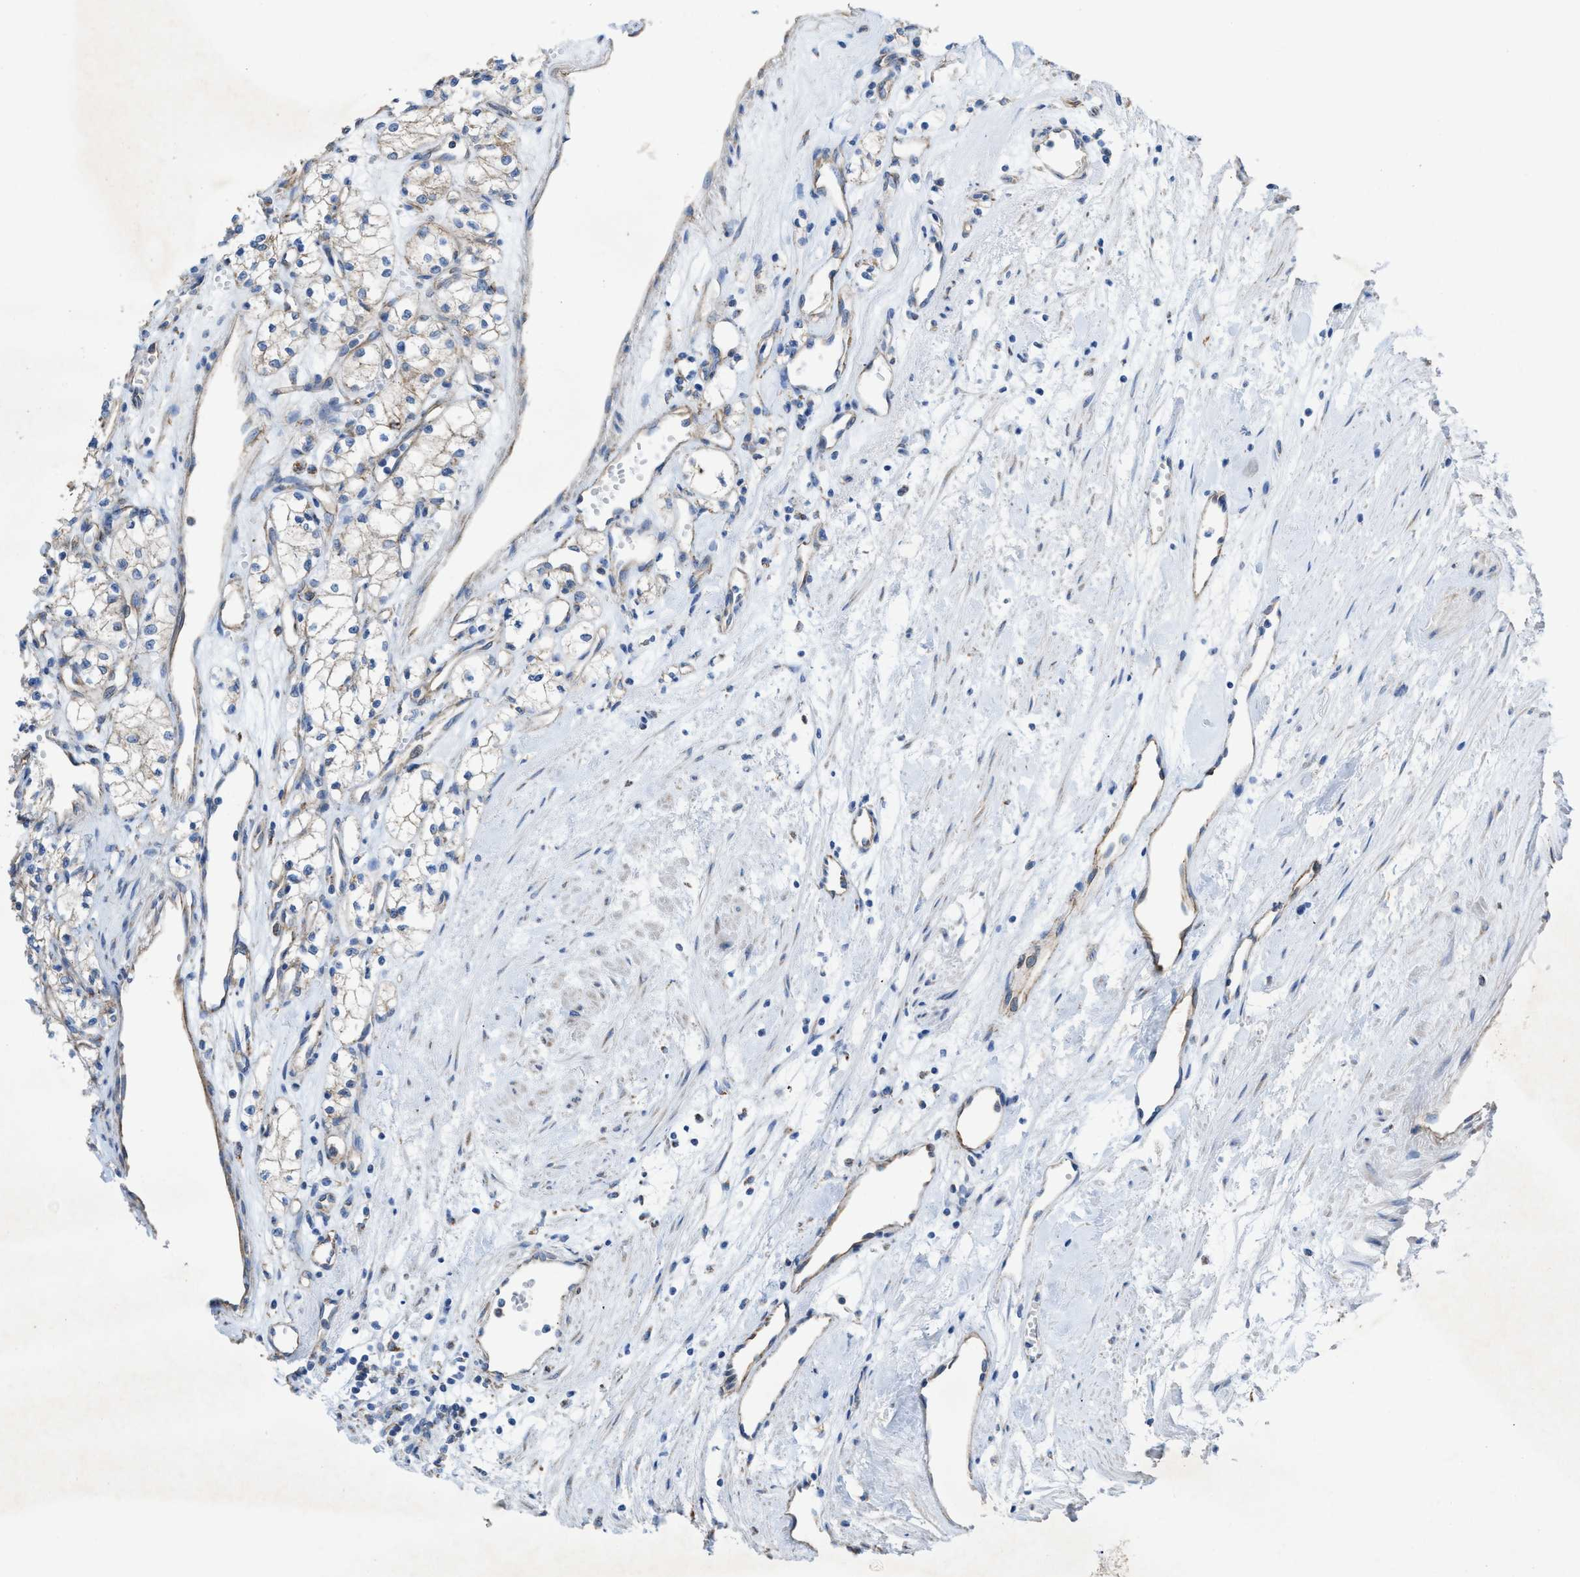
{"staining": {"intensity": "negative", "quantity": "none", "location": "none"}, "tissue": "renal cancer", "cell_type": "Tumor cells", "image_type": "cancer", "snomed": [{"axis": "morphology", "description": "Adenocarcinoma, NOS"}, {"axis": "topography", "description": "Kidney"}], "caption": "Immunohistochemistry image of neoplastic tissue: renal adenocarcinoma stained with DAB (3,3'-diaminobenzidine) demonstrates no significant protein positivity in tumor cells.", "gene": "DOLPP1", "patient": {"sex": "male", "age": 59}}